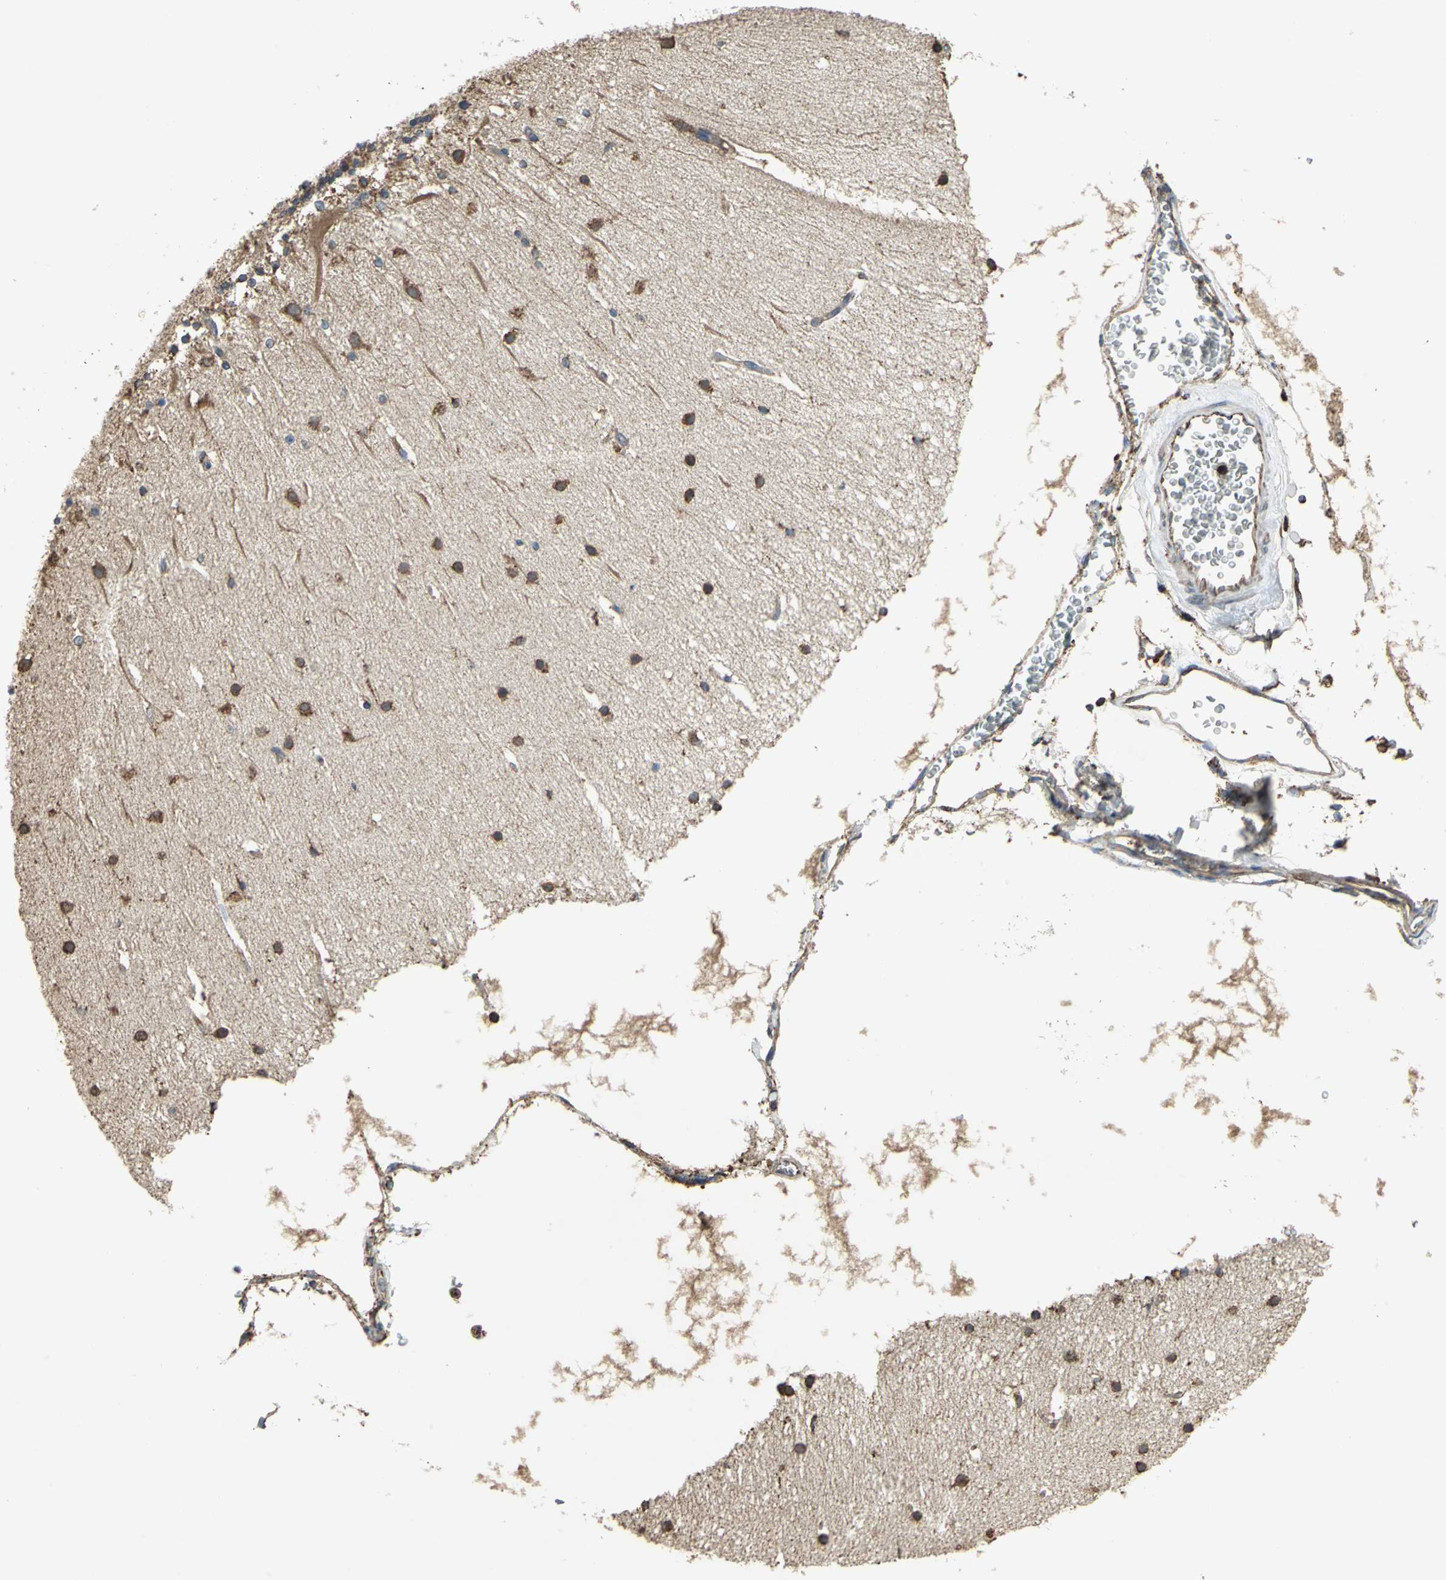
{"staining": {"intensity": "negative", "quantity": "none", "location": "none"}, "tissue": "cerebellum", "cell_type": "Cells in granular layer", "image_type": "normal", "snomed": [{"axis": "morphology", "description": "Normal tissue, NOS"}, {"axis": "topography", "description": "Cerebellum"}], "caption": "An image of human cerebellum is negative for staining in cells in granular layer. The staining was performed using DAB to visualize the protein expression in brown, while the nuclei were stained in blue with hematoxylin (Magnification: 20x).", "gene": "GPANK1", "patient": {"sex": "female", "age": 19}}